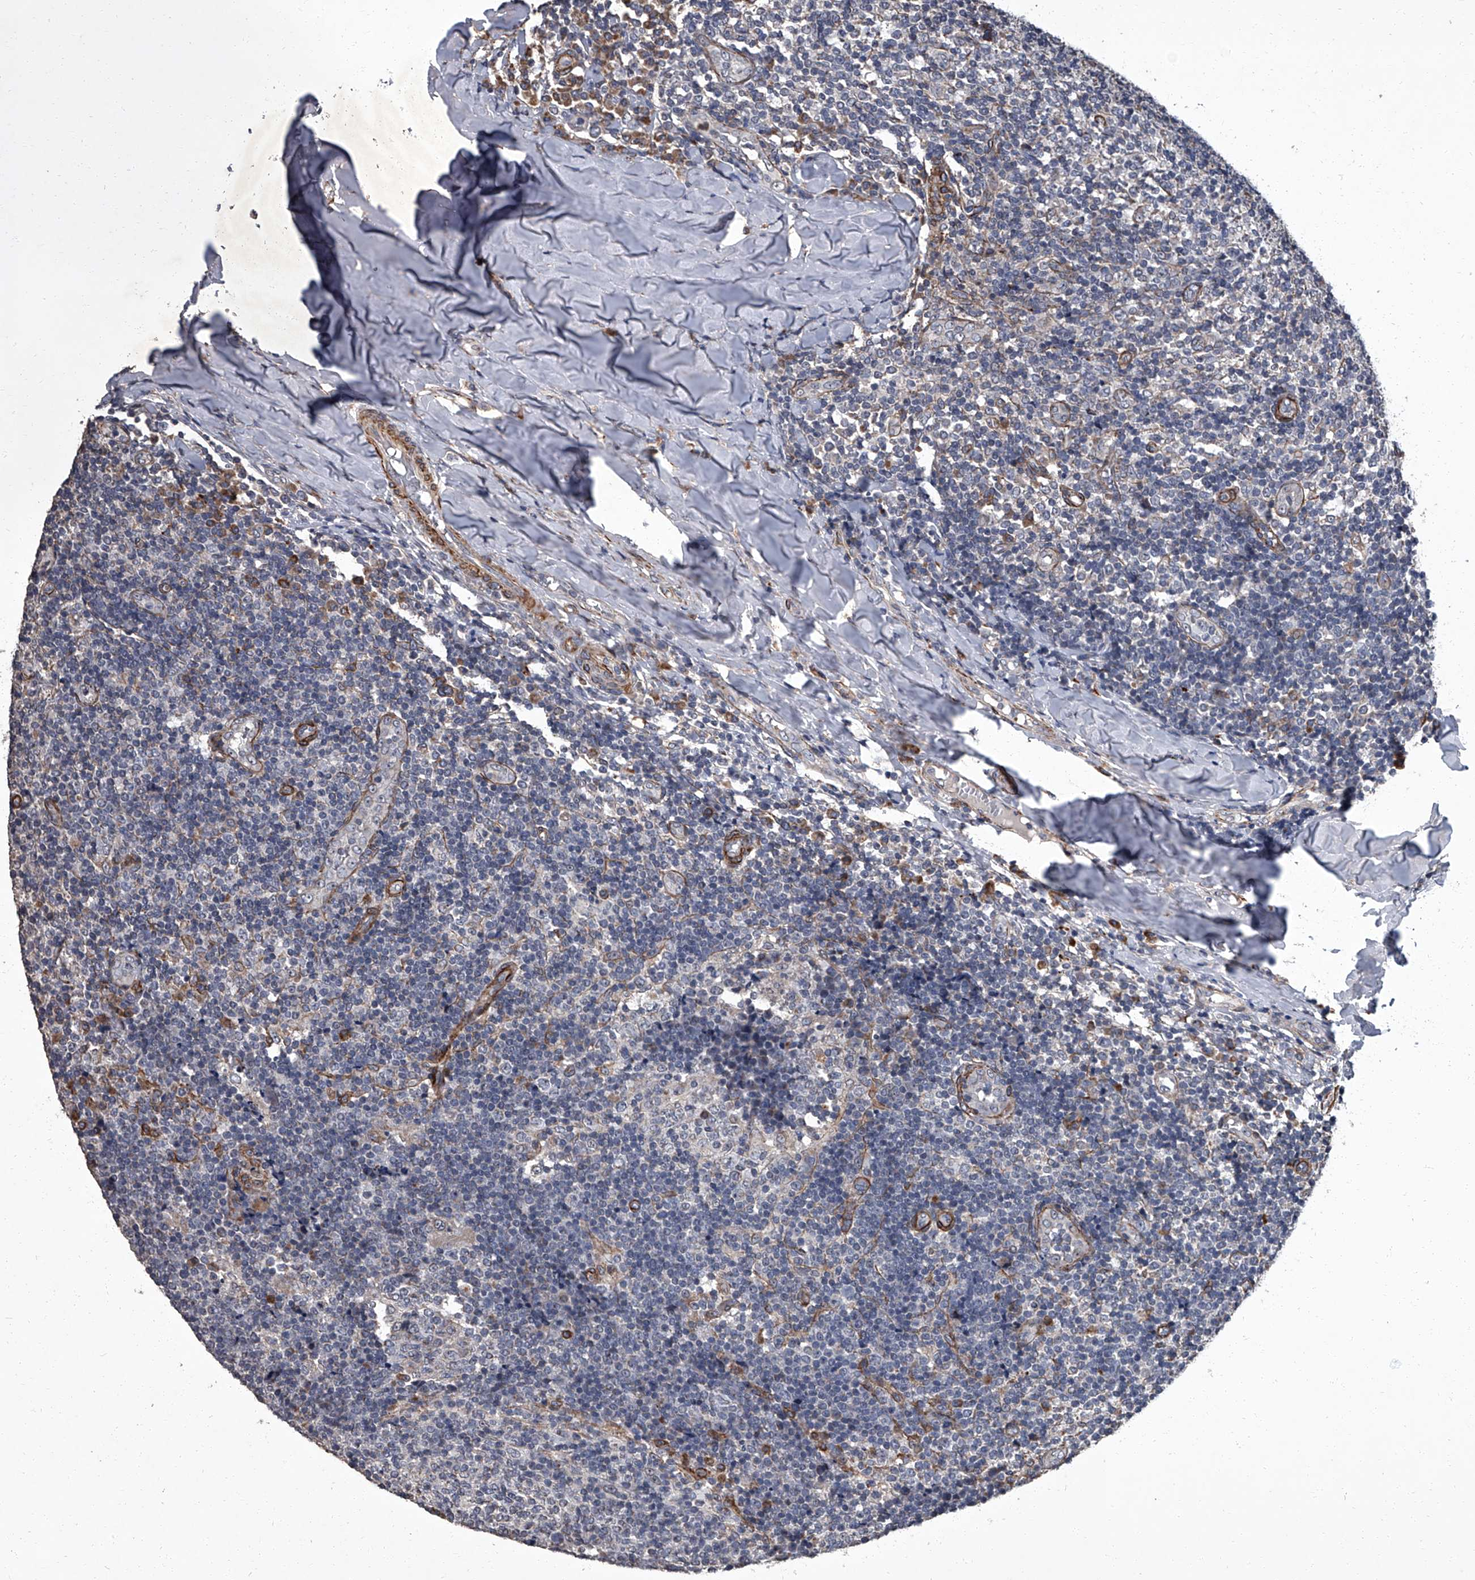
{"staining": {"intensity": "negative", "quantity": "none", "location": "none"}, "tissue": "tonsil", "cell_type": "Germinal center cells", "image_type": "normal", "snomed": [{"axis": "morphology", "description": "Normal tissue, NOS"}, {"axis": "topography", "description": "Tonsil"}], "caption": "The histopathology image reveals no staining of germinal center cells in unremarkable tonsil. (Stains: DAB (3,3'-diaminobenzidine) immunohistochemistry with hematoxylin counter stain, Microscopy: brightfield microscopy at high magnification).", "gene": "SIRT4", "patient": {"sex": "female", "age": 19}}